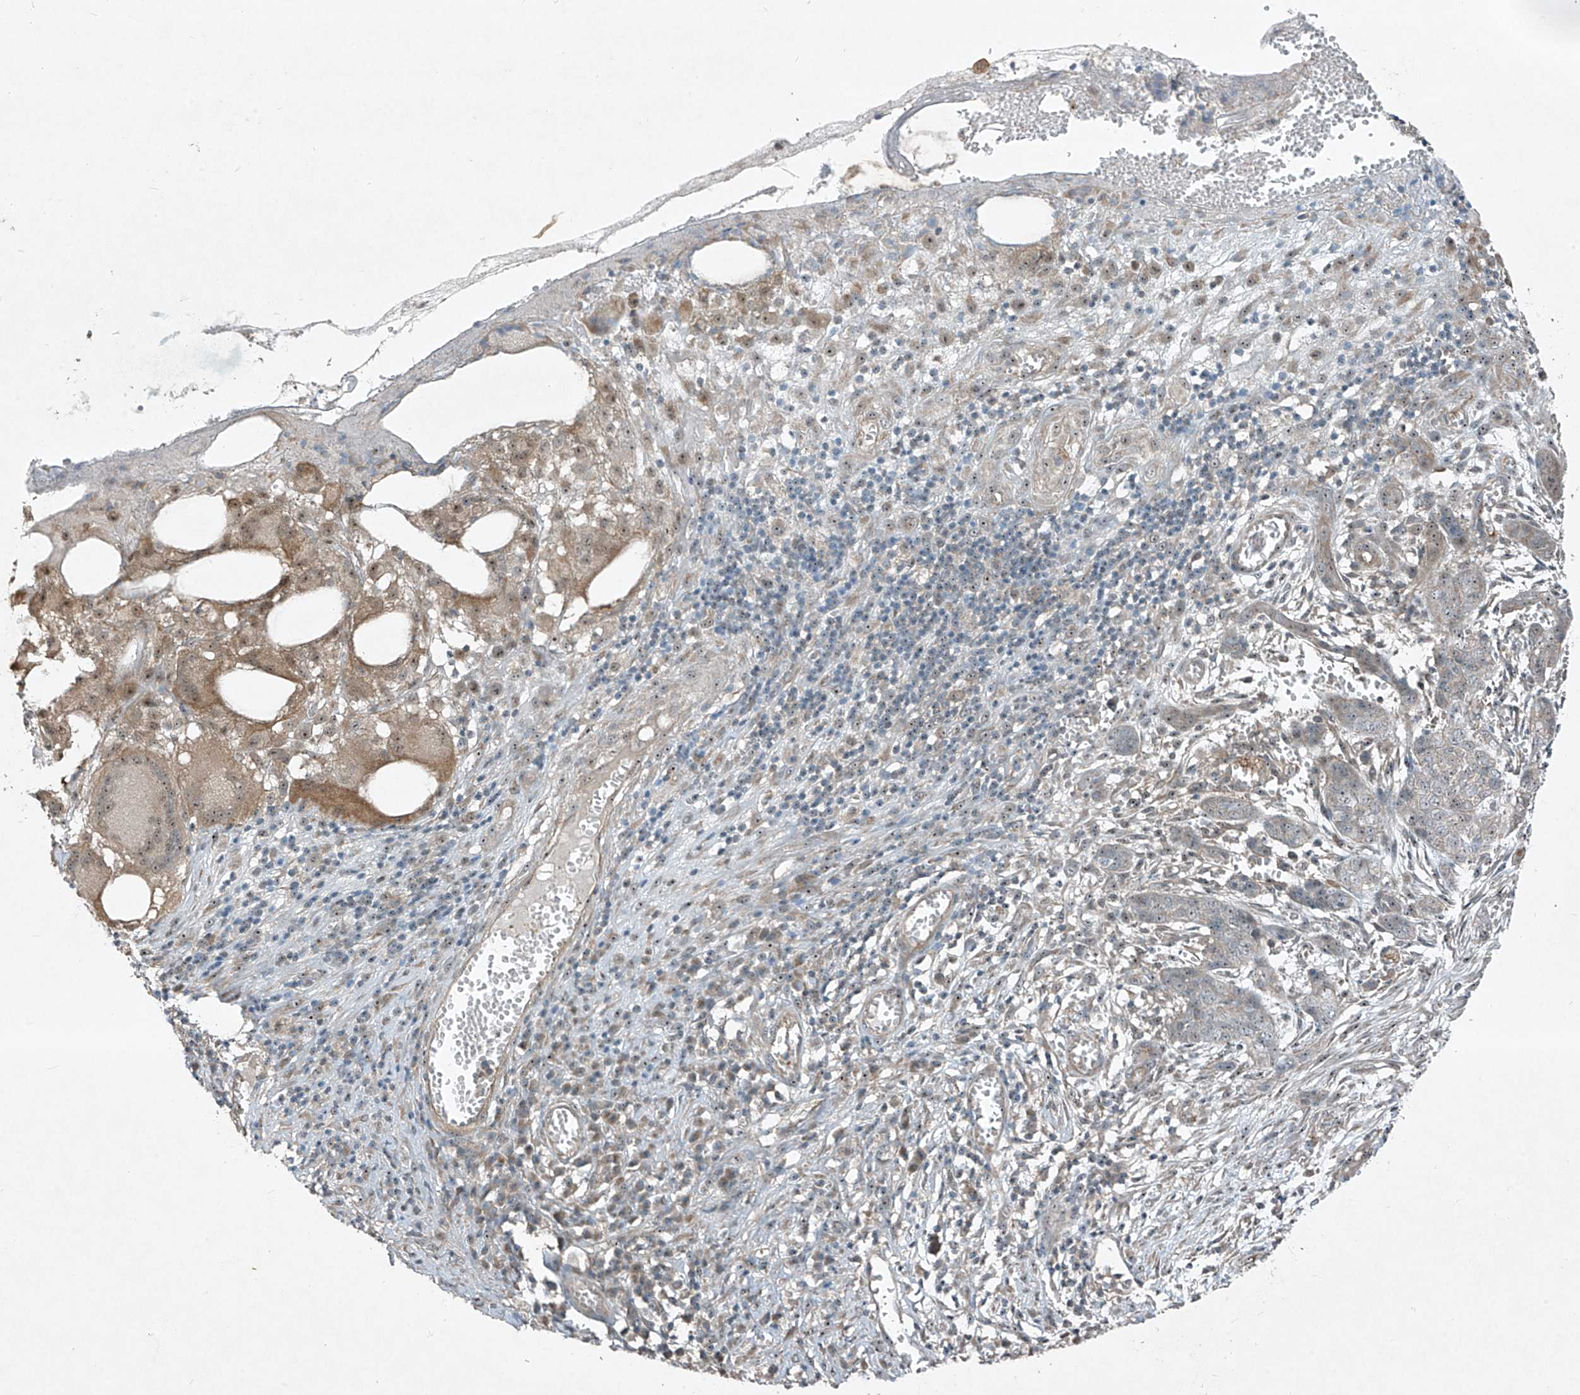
{"staining": {"intensity": "weak", "quantity": "<25%", "location": "nuclear"}, "tissue": "skin cancer", "cell_type": "Tumor cells", "image_type": "cancer", "snomed": [{"axis": "morphology", "description": "Basal cell carcinoma"}, {"axis": "topography", "description": "Skin"}], "caption": "A photomicrograph of skin cancer stained for a protein exhibits no brown staining in tumor cells.", "gene": "PPCS", "patient": {"sex": "female", "age": 64}}